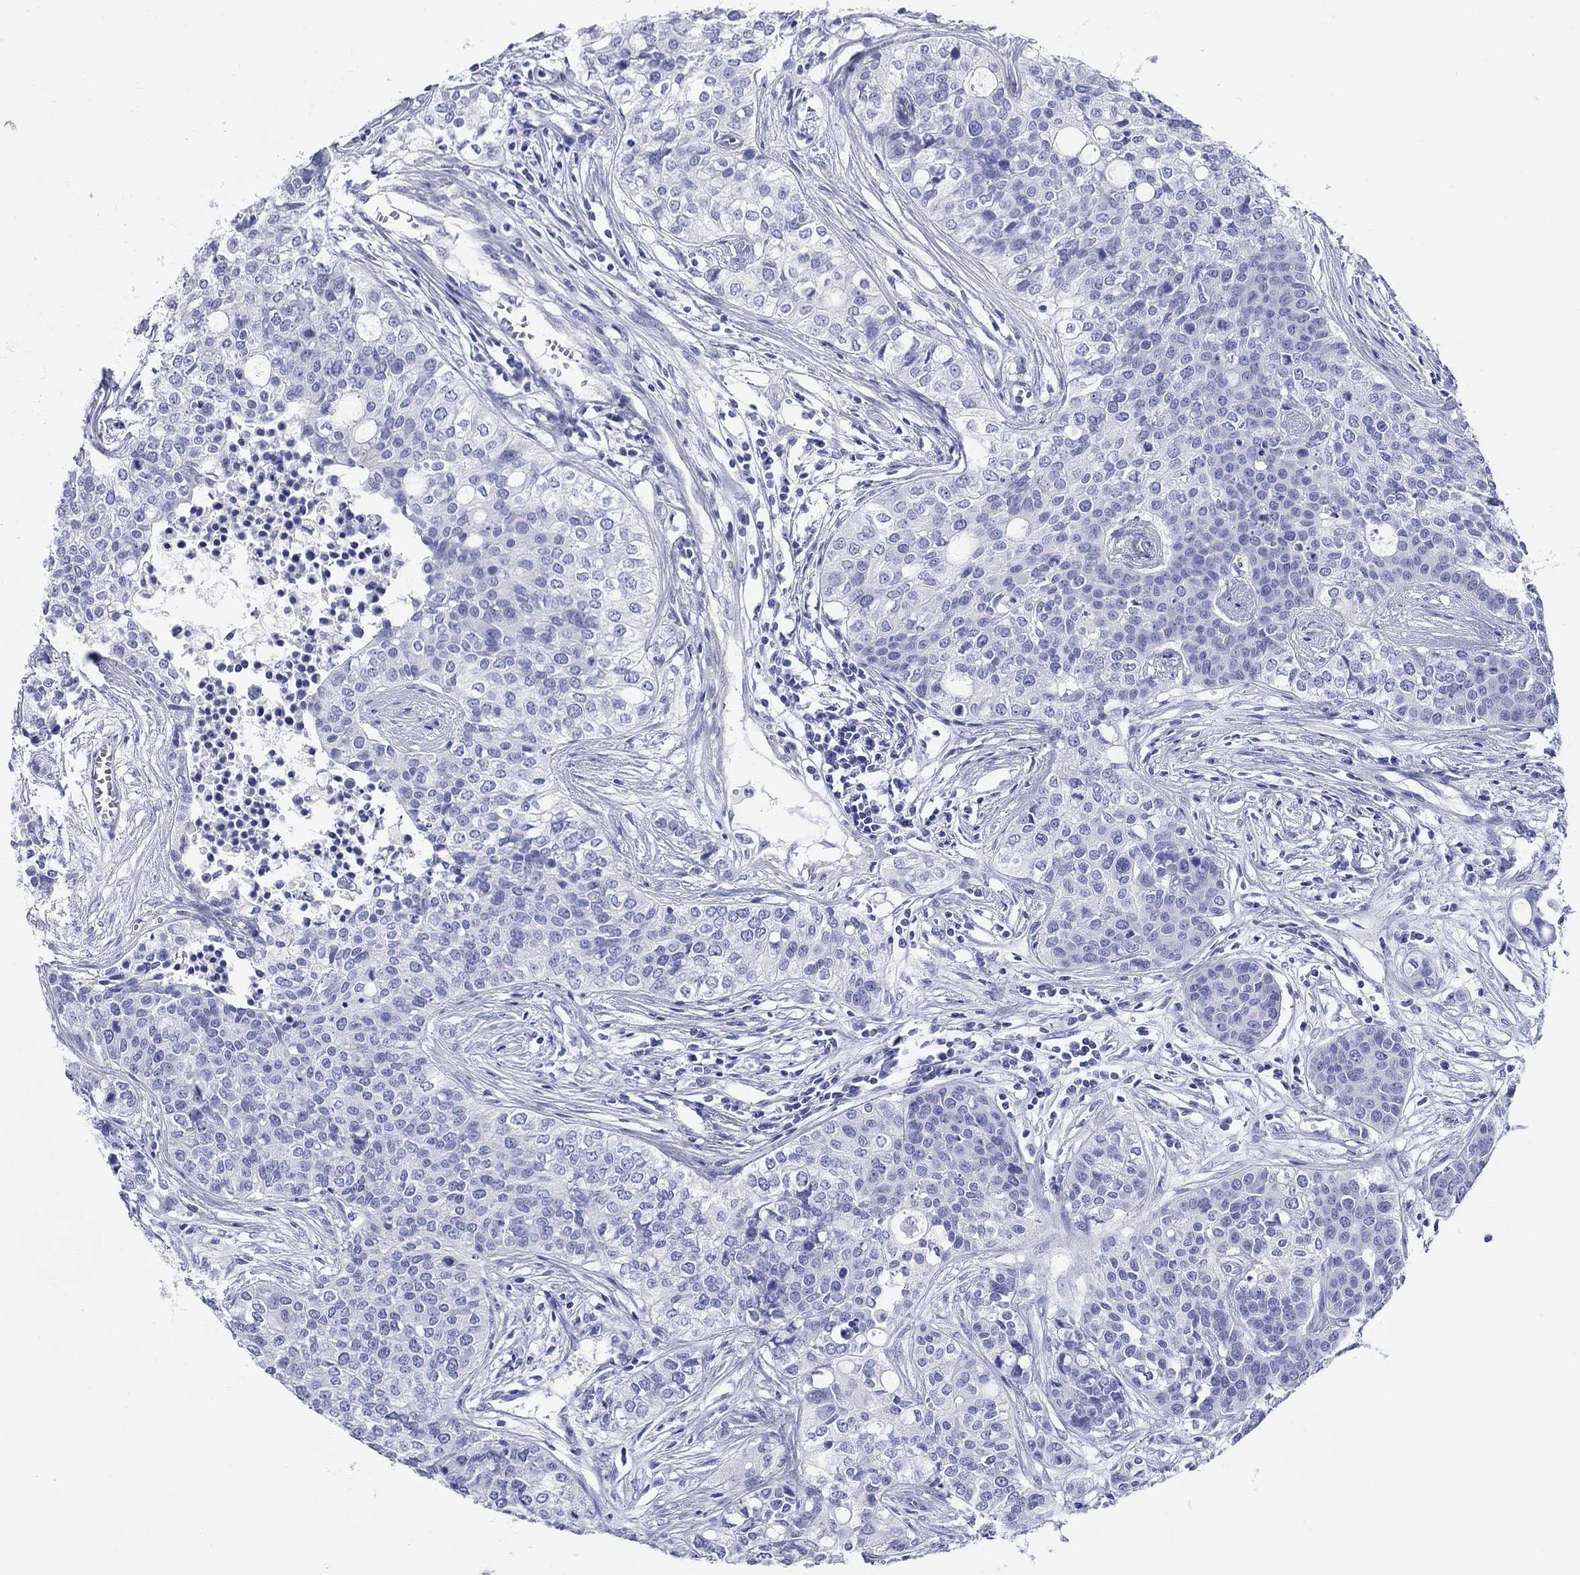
{"staining": {"intensity": "negative", "quantity": "none", "location": "none"}, "tissue": "carcinoid", "cell_type": "Tumor cells", "image_type": "cancer", "snomed": [{"axis": "morphology", "description": "Carcinoid, malignant, NOS"}, {"axis": "topography", "description": "Colon"}], "caption": "IHC histopathology image of human carcinoid stained for a protein (brown), which reveals no positivity in tumor cells. Brightfield microscopy of immunohistochemistry (IHC) stained with DAB (brown) and hematoxylin (blue), captured at high magnification.", "gene": "CRYGS", "patient": {"sex": "male", "age": 81}}